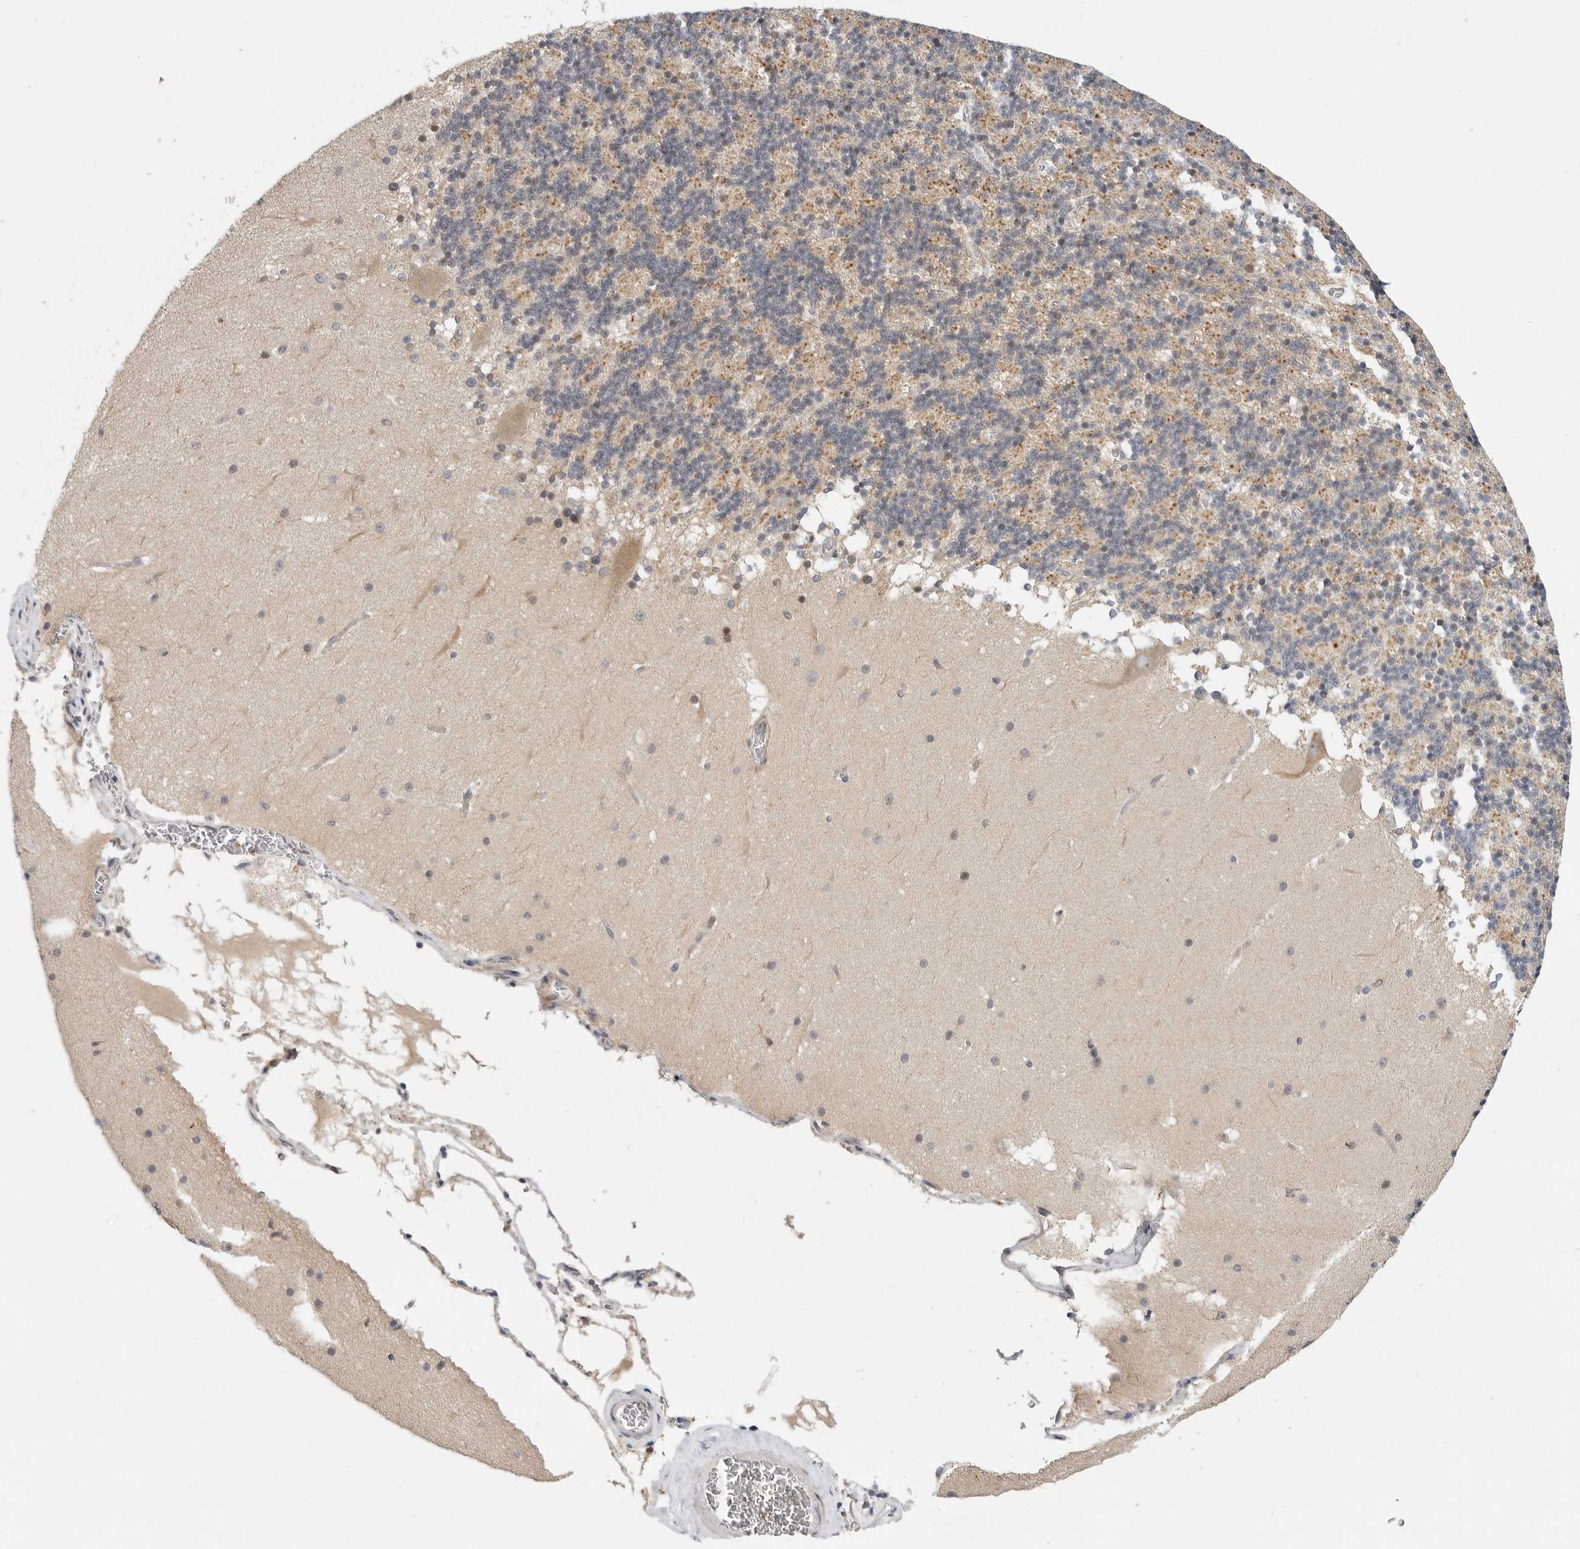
{"staining": {"intensity": "weak", "quantity": "25%-75%", "location": "cytoplasmic/membranous"}, "tissue": "cerebellum", "cell_type": "Cells in granular layer", "image_type": "normal", "snomed": [{"axis": "morphology", "description": "Normal tissue, NOS"}, {"axis": "topography", "description": "Cerebellum"}], "caption": "Cerebellum stained with a brown dye demonstrates weak cytoplasmic/membranous positive positivity in approximately 25%-75% of cells in granular layer.", "gene": "CSNK1G3", "patient": {"sex": "female", "age": 19}}